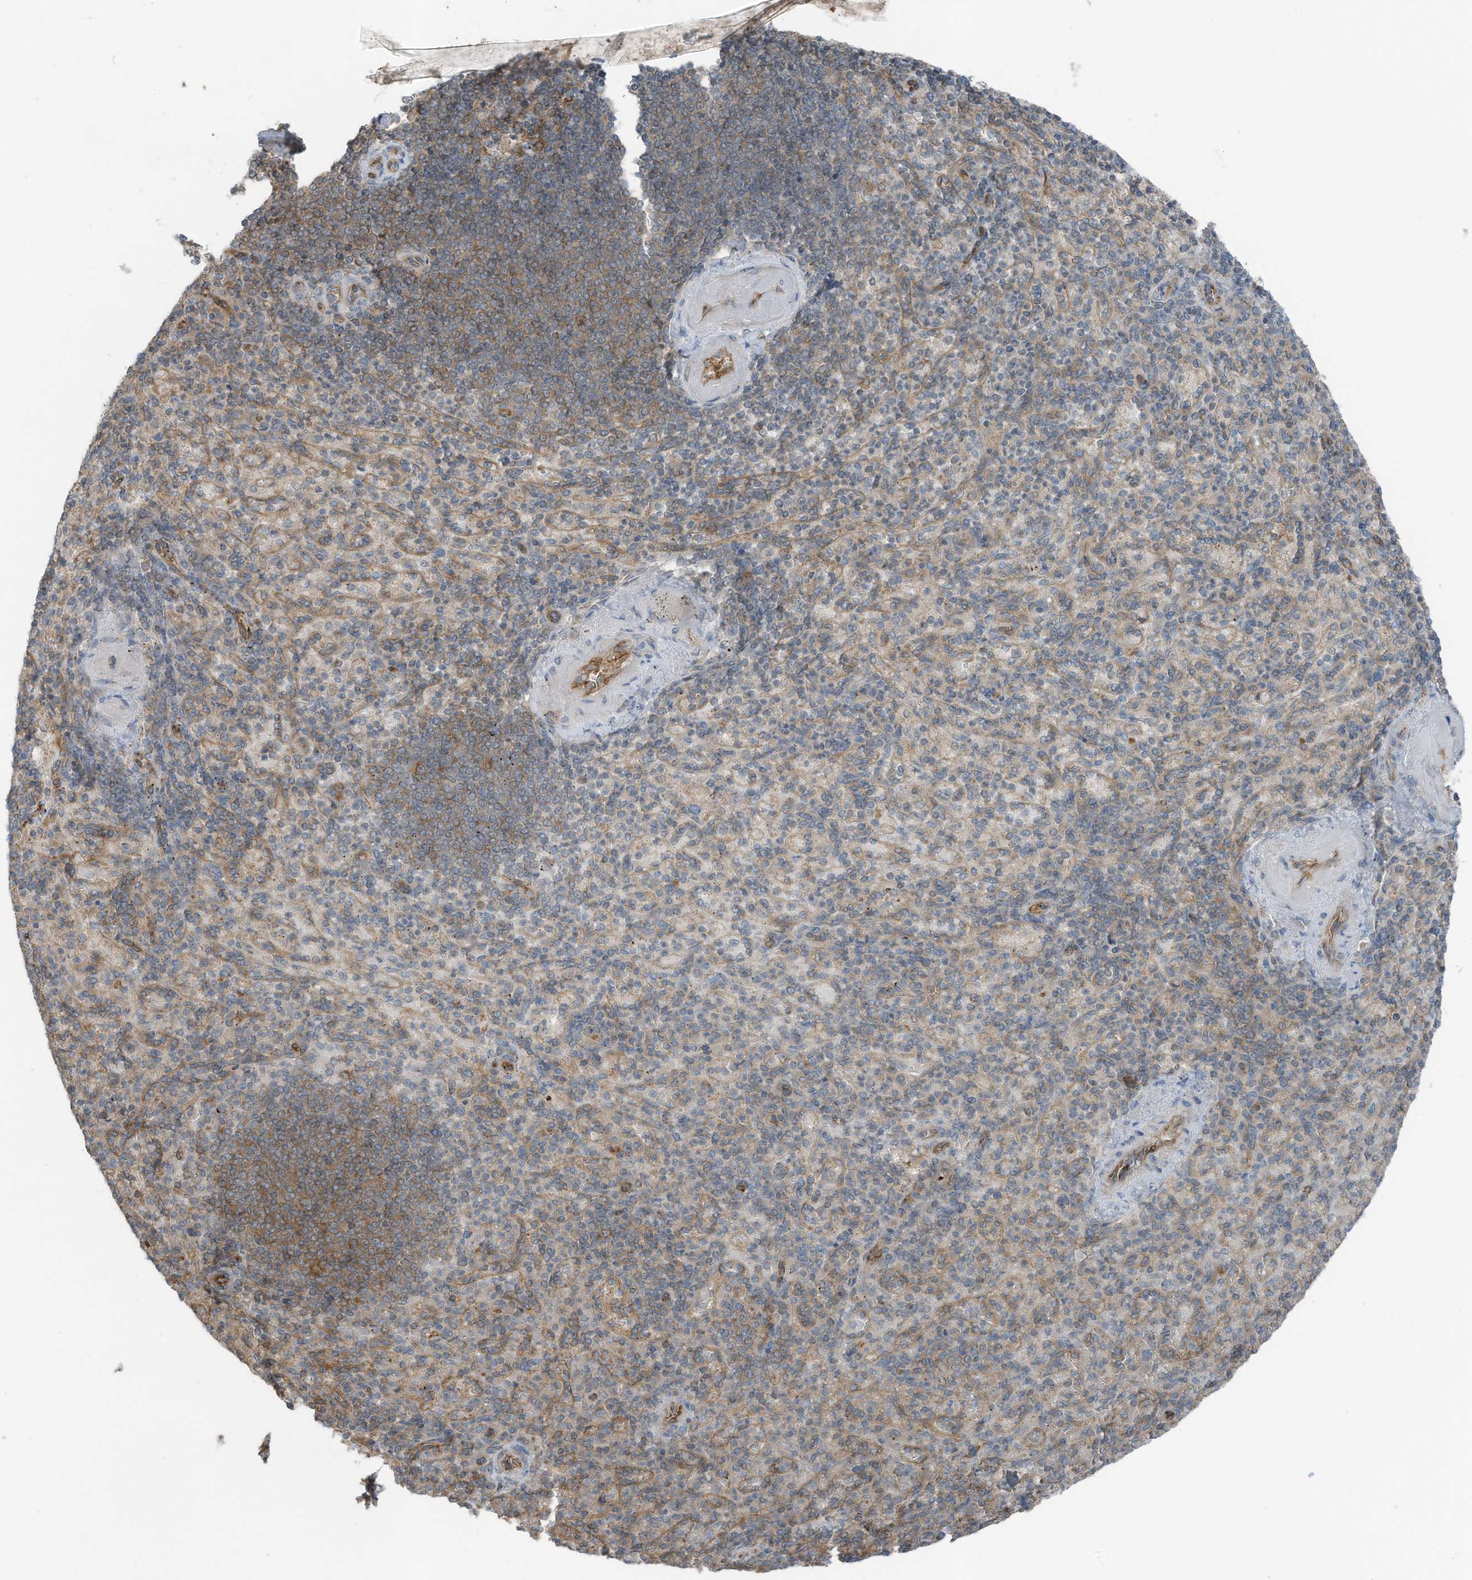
{"staining": {"intensity": "weak", "quantity": "25%-75%", "location": "cytoplasmic/membranous"}, "tissue": "spleen", "cell_type": "Cells in red pulp", "image_type": "normal", "snomed": [{"axis": "morphology", "description": "Normal tissue, NOS"}, {"axis": "topography", "description": "Spleen"}], "caption": "IHC of unremarkable human spleen reveals low levels of weak cytoplasmic/membranous expression in approximately 25%-75% of cells in red pulp.", "gene": "TXNDC9", "patient": {"sex": "female", "age": 74}}